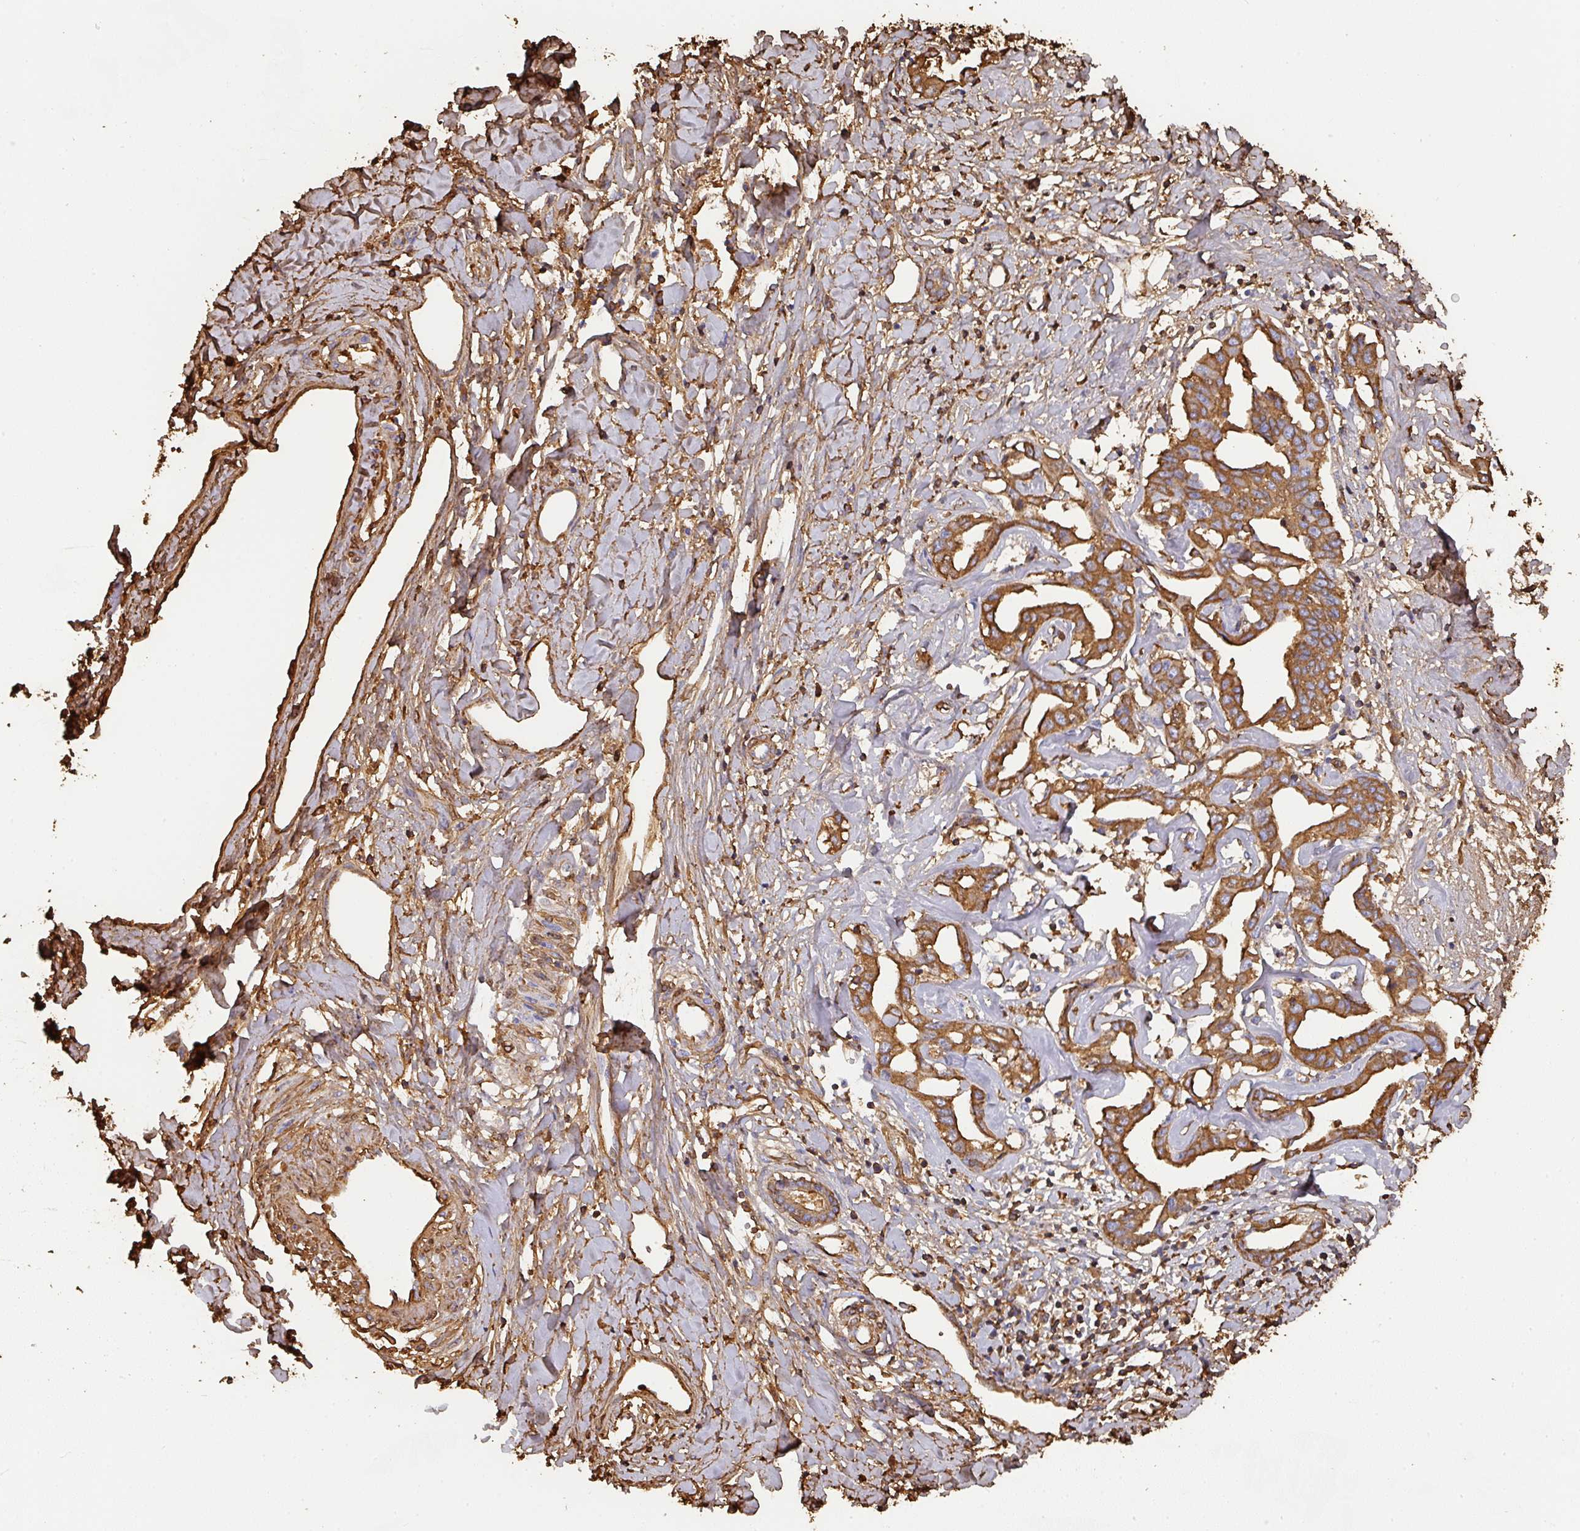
{"staining": {"intensity": "moderate", "quantity": ">75%", "location": "cytoplasmic/membranous"}, "tissue": "liver cancer", "cell_type": "Tumor cells", "image_type": "cancer", "snomed": [{"axis": "morphology", "description": "Cholangiocarcinoma"}, {"axis": "topography", "description": "Liver"}], "caption": "Moderate cytoplasmic/membranous positivity is seen in approximately >75% of tumor cells in liver cholangiocarcinoma.", "gene": "ALB", "patient": {"sex": "male", "age": 59}}